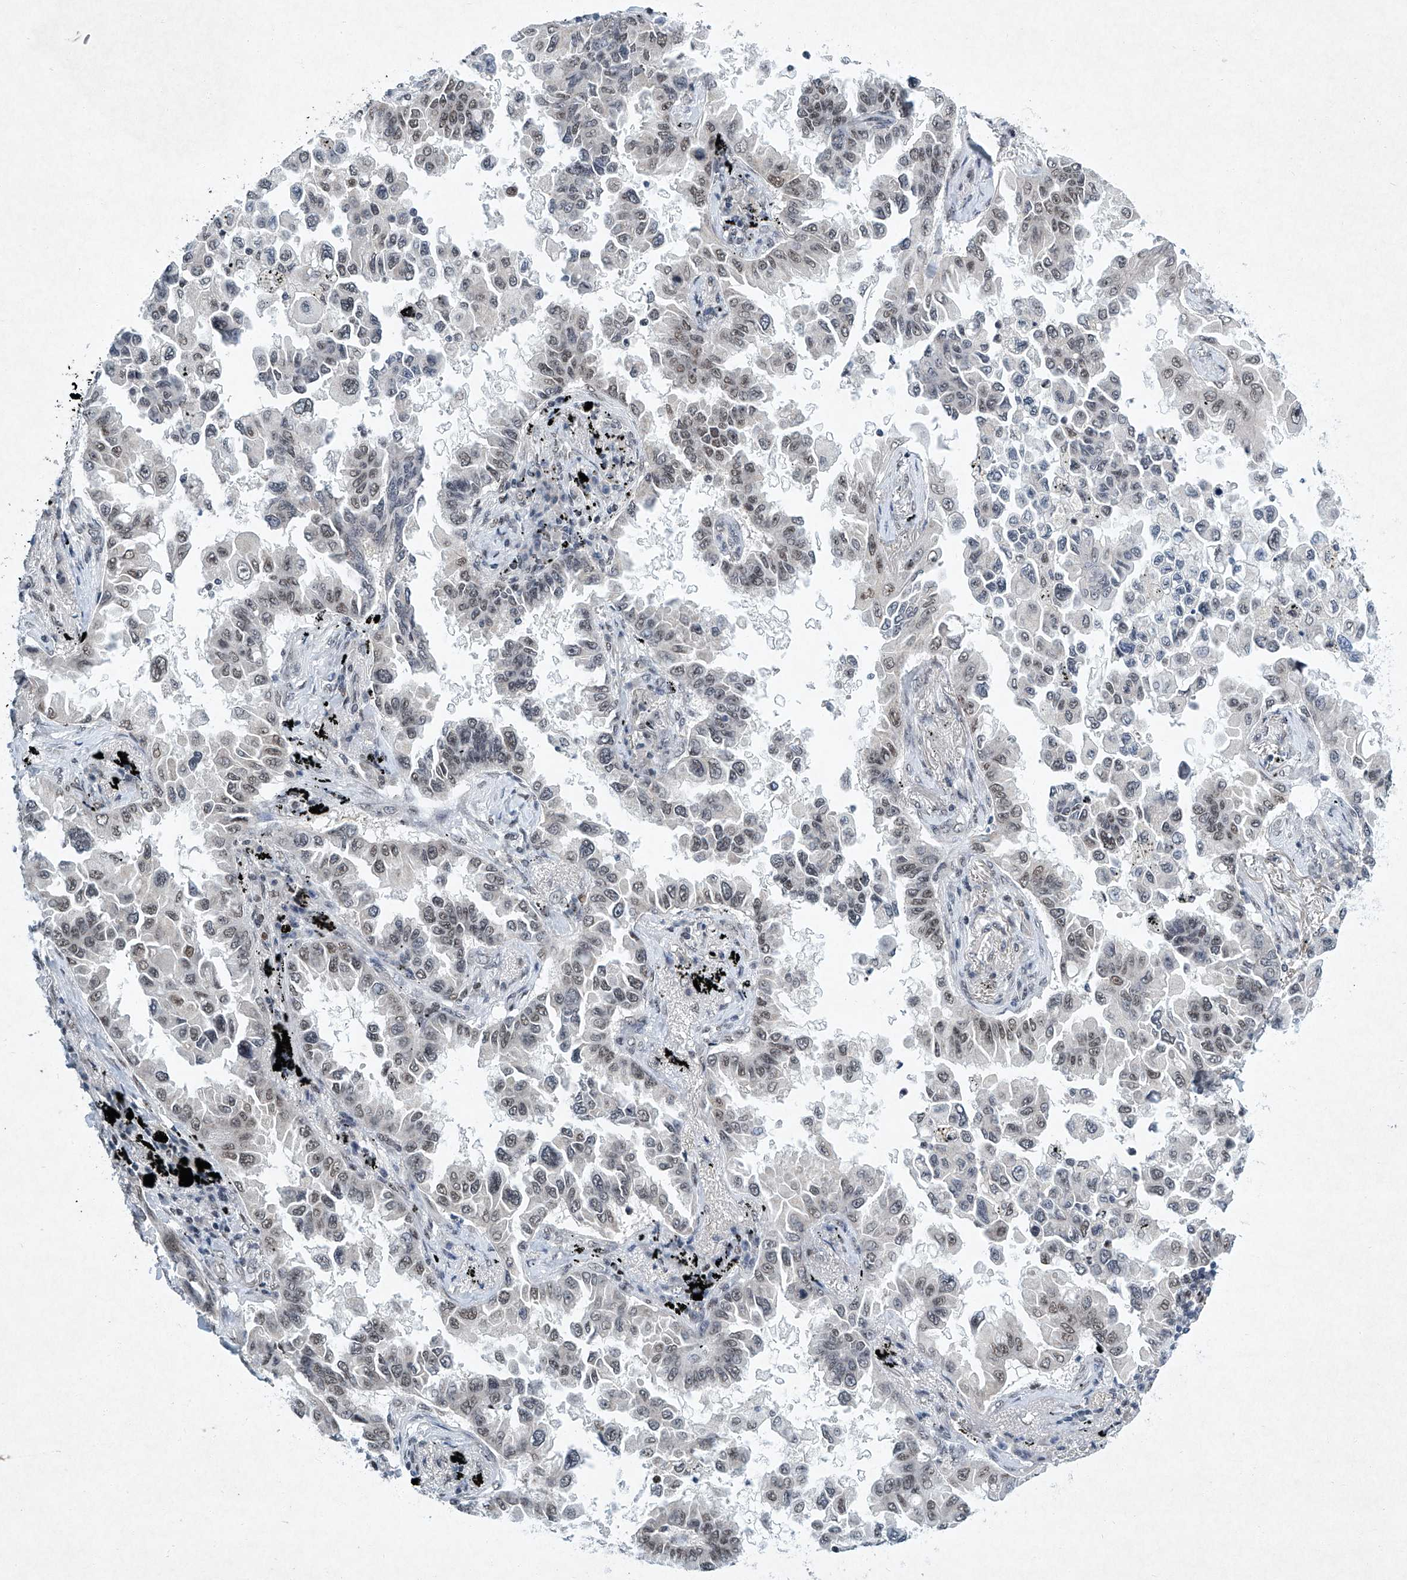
{"staining": {"intensity": "weak", "quantity": "25%-75%", "location": "nuclear"}, "tissue": "lung cancer", "cell_type": "Tumor cells", "image_type": "cancer", "snomed": [{"axis": "morphology", "description": "Adenocarcinoma, NOS"}, {"axis": "topography", "description": "Lung"}], "caption": "DAB immunohistochemical staining of lung cancer (adenocarcinoma) shows weak nuclear protein positivity in approximately 25%-75% of tumor cells. The staining was performed using DAB to visualize the protein expression in brown, while the nuclei were stained in blue with hematoxylin (Magnification: 20x).", "gene": "TFDP1", "patient": {"sex": "female", "age": 67}}